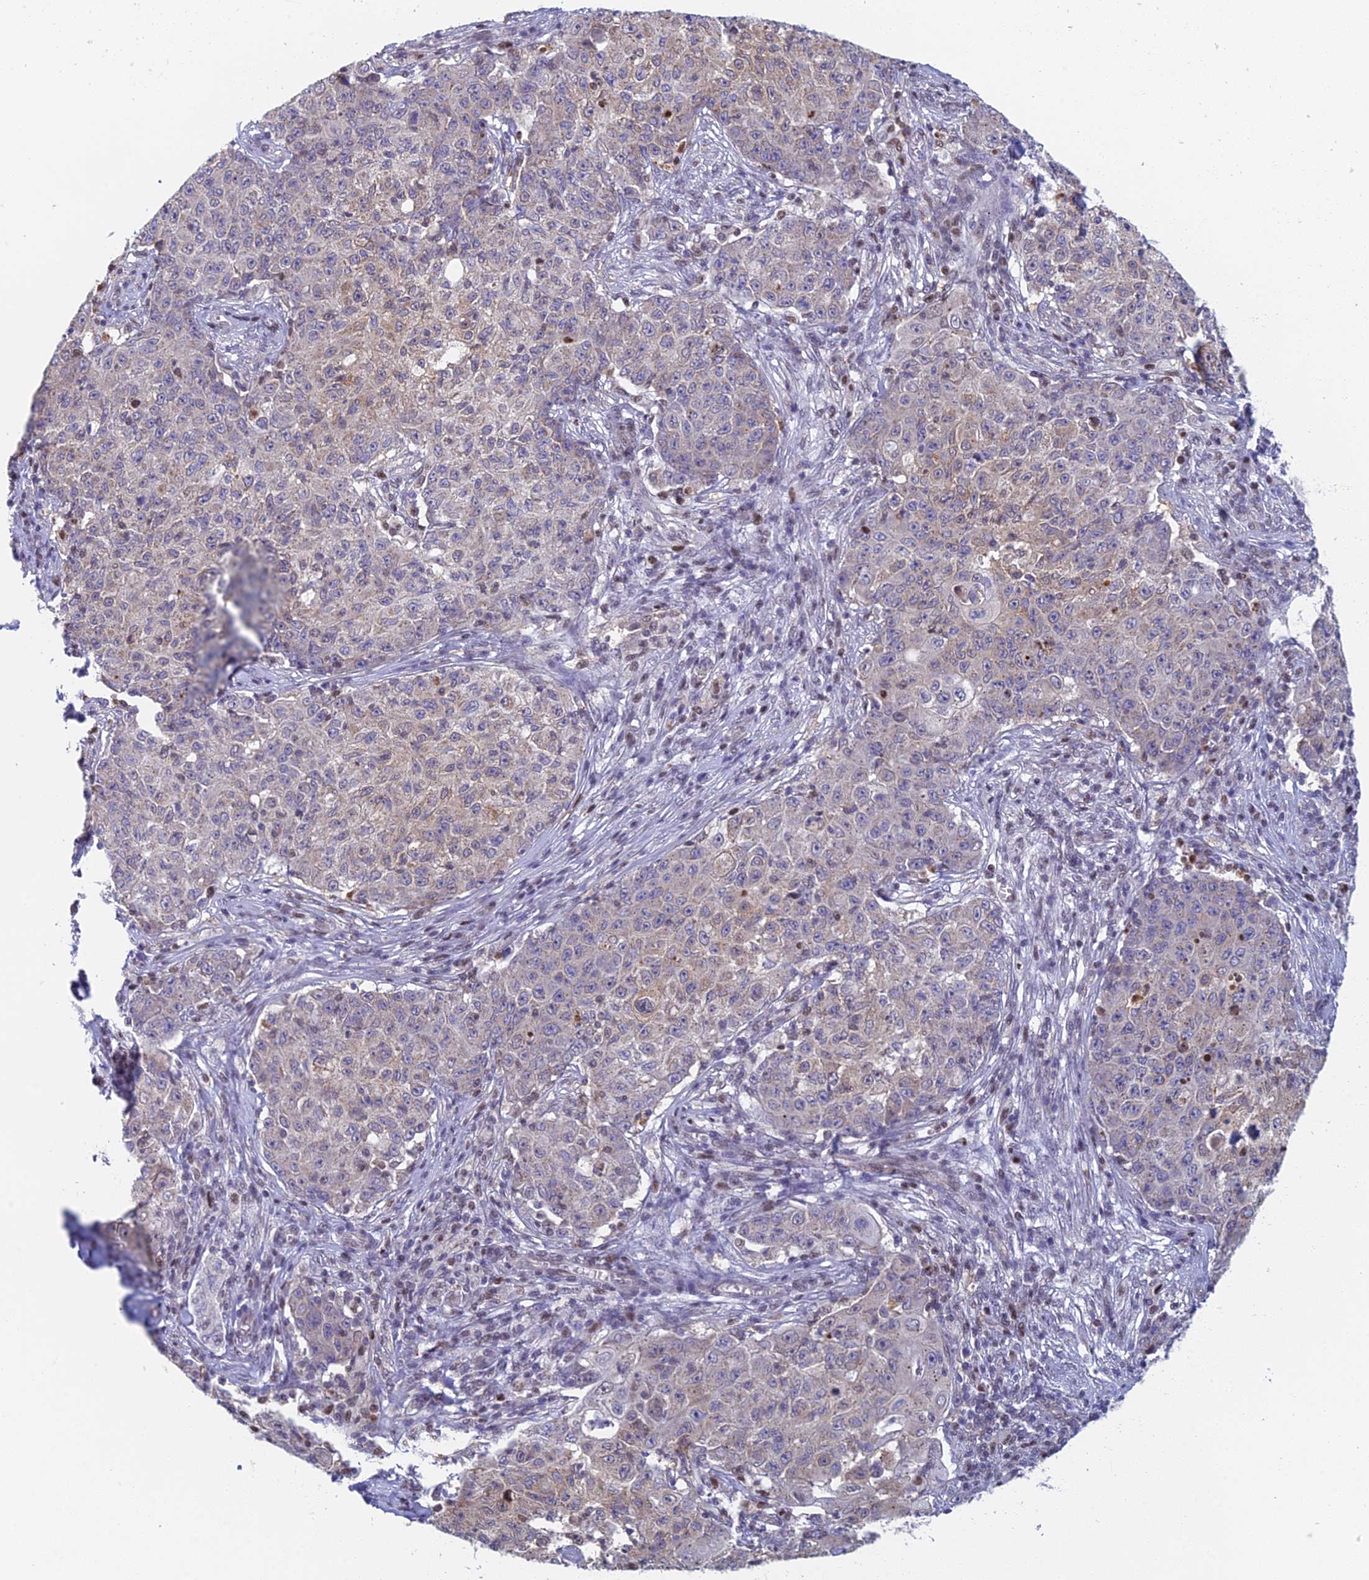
{"staining": {"intensity": "weak", "quantity": "<25%", "location": "cytoplasmic/membranous"}, "tissue": "ovarian cancer", "cell_type": "Tumor cells", "image_type": "cancer", "snomed": [{"axis": "morphology", "description": "Carcinoma, endometroid"}, {"axis": "topography", "description": "Ovary"}], "caption": "Immunohistochemistry (IHC) photomicrograph of ovarian cancer (endometroid carcinoma) stained for a protein (brown), which displays no staining in tumor cells.", "gene": "MRPL17", "patient": {"sex": "female", "age": 42}}